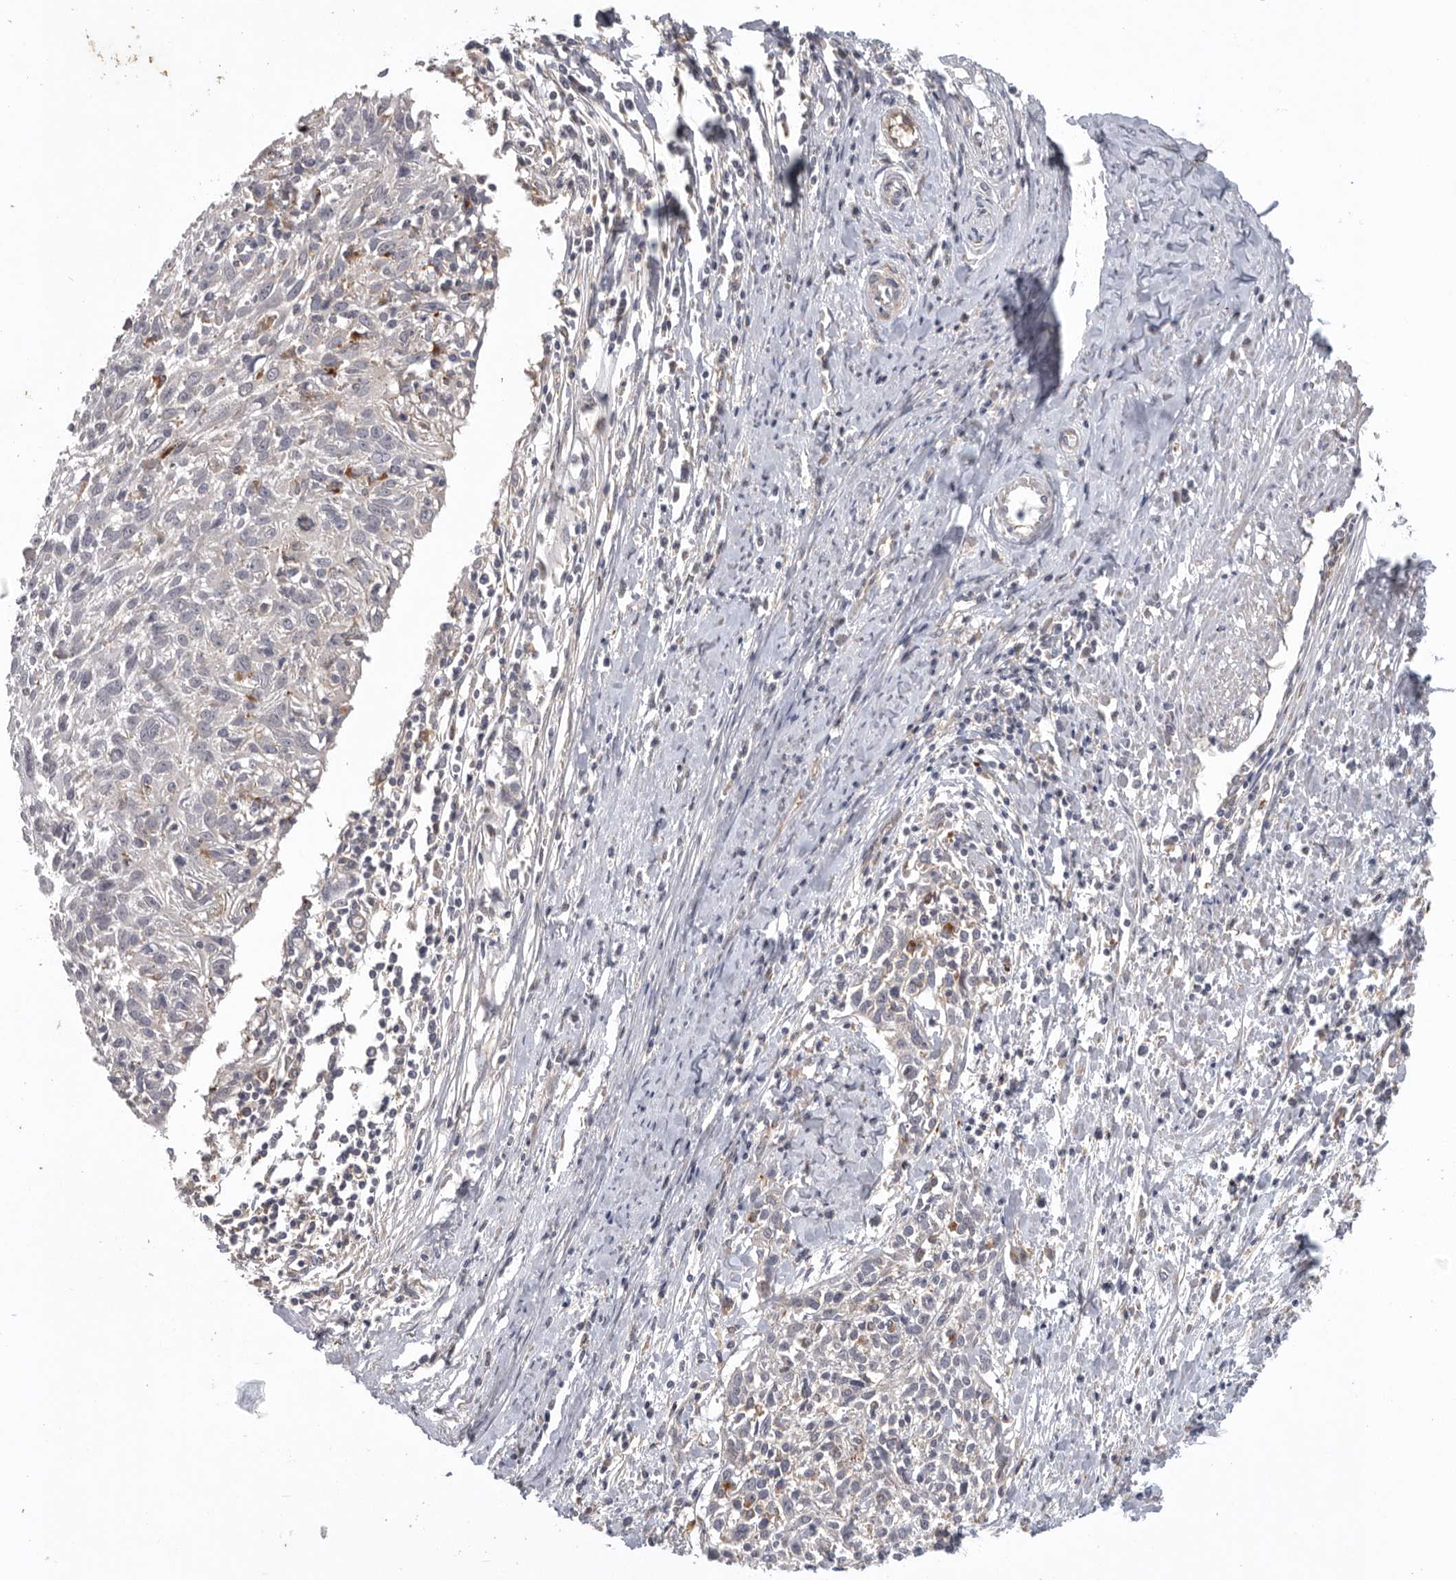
{"staining": {"intensity": "negative", "quantity": "none", "location": "none"}, "tissue": "cervical cancer", "cell_type": "Tumor cells", "image_type": "cancer", "snomed": [{"axis": "morphology", "description": "Squamous cell carcinoma, NOS"}, {"axis": "topography", "description": "Cervix"}], "caption": "This is an immunohistochemistry (IHC) histopathology image of human cervical cancer (squamous cell carcinoma). There is no positivity in tumor cells.", "gene": "C1orf109", "patient": {"sex": "female", "age": 51}}